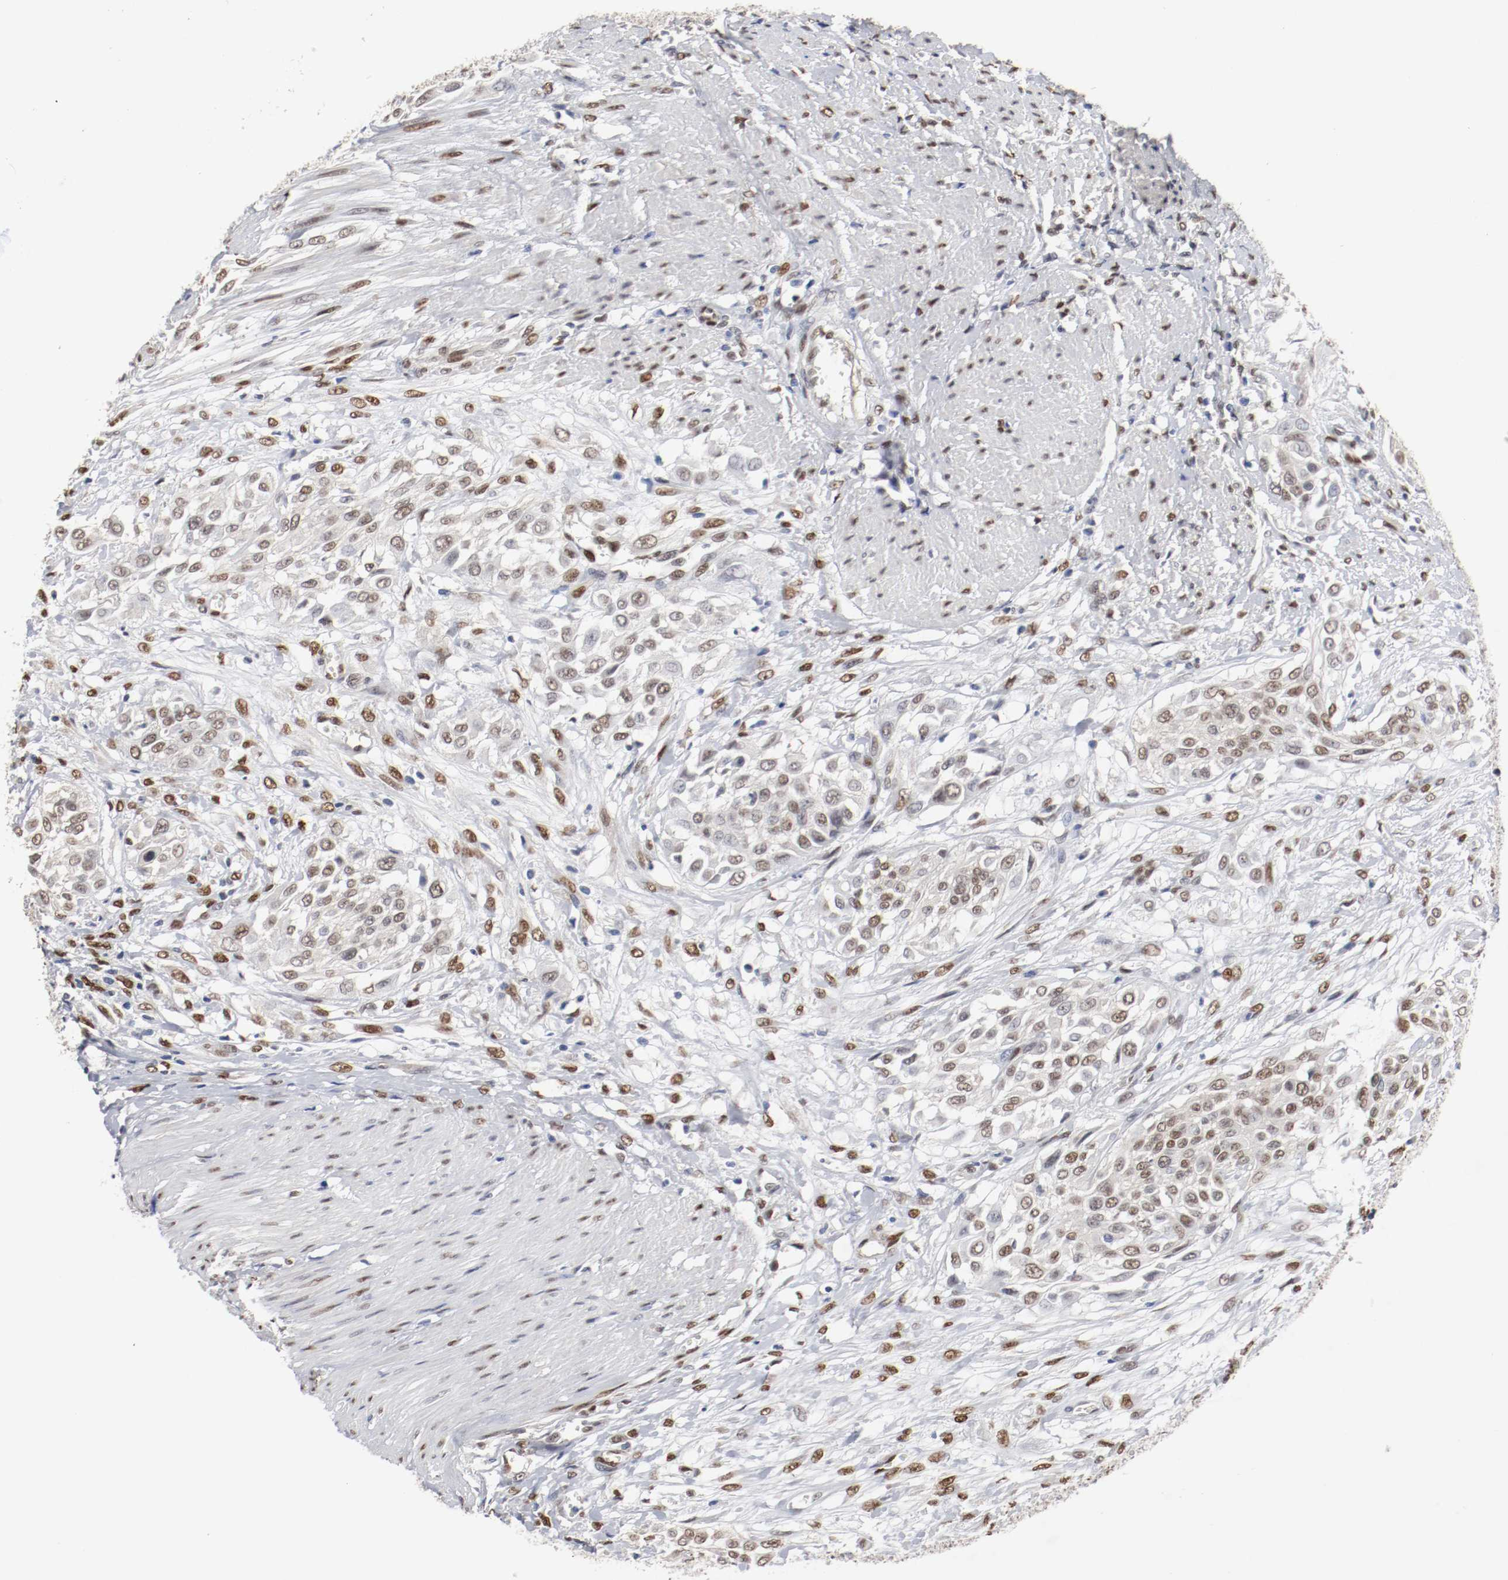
{"staining": {"intensity": "moderate", "quantity": ">75%", "location": "nuclear"}, "tissue": "urothelial cancer", "cell_type": "Tumor cells", "image_type": "cancer", "snomed": [{"axis": "morphology", "description": "Urothelial carcinoma, High grade"}, {"axis": "topography", "description": "Urinary bladder"}], "caption": "Immunohistochemical staining of urothelial cancer demonstrates moderate nuclear protein staining in about >75% of tumor cells.", "gene": "FOSL2", "patient": {"sex": "male", "age": 57}}